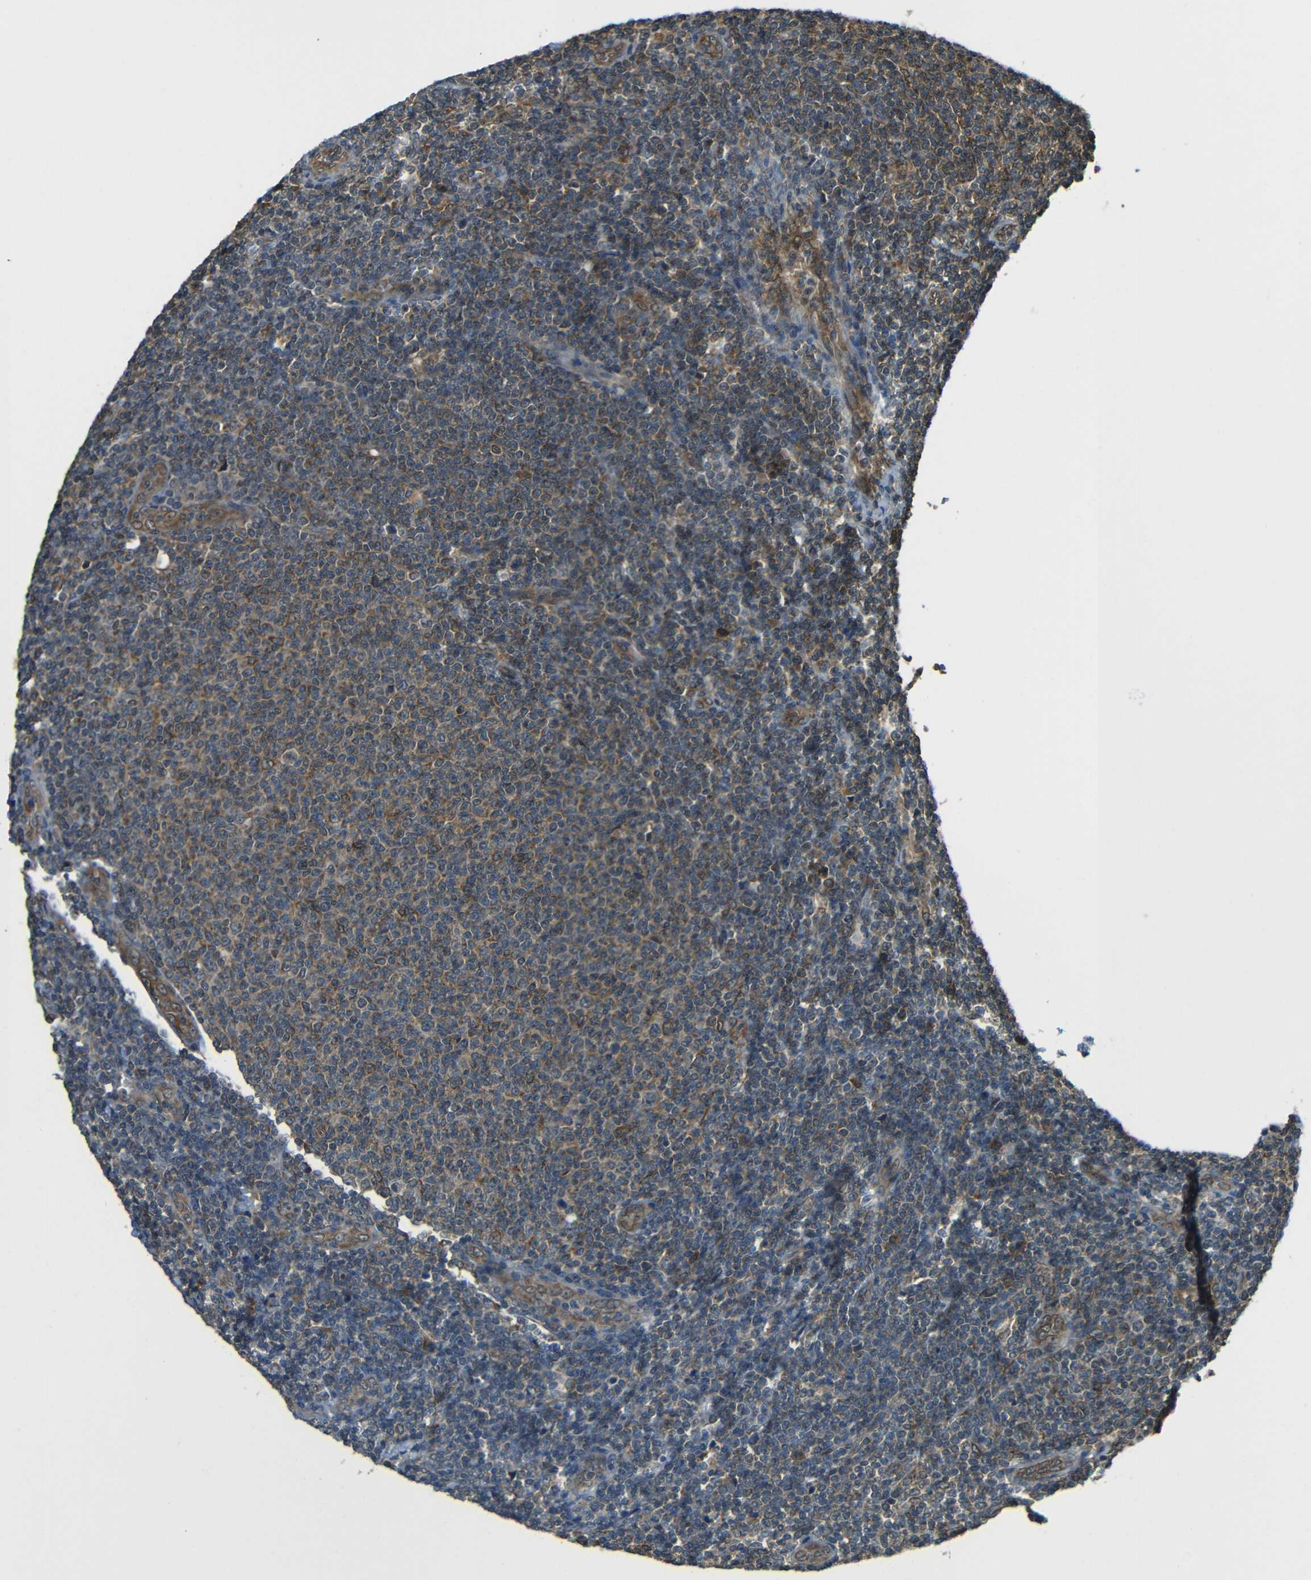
{"staining": {"intensity": "moderate", "quantity": ">75%", "location": "cytoplasmic/membranous"}, "tissue": "lymphoma", "cell_type": "Tumor cells", "image_type": "cancer", "snomed": [{"axis": "morphology", "description": "Malignant lymphoma, non-Hodgkin's type, Low grade"}, {"axis": "topography", "description": "Lymph node"}], "caption": "Low-grade malignant lymphoma, non-Hodgkin's type tissue demonstrates moderate cytoplasmic/membranous expression in approximately >75% of tumor cells, visualized by immunohistochemistry.", "gene": "VAPB", "patient": {"sex": "male", "age": 66}}